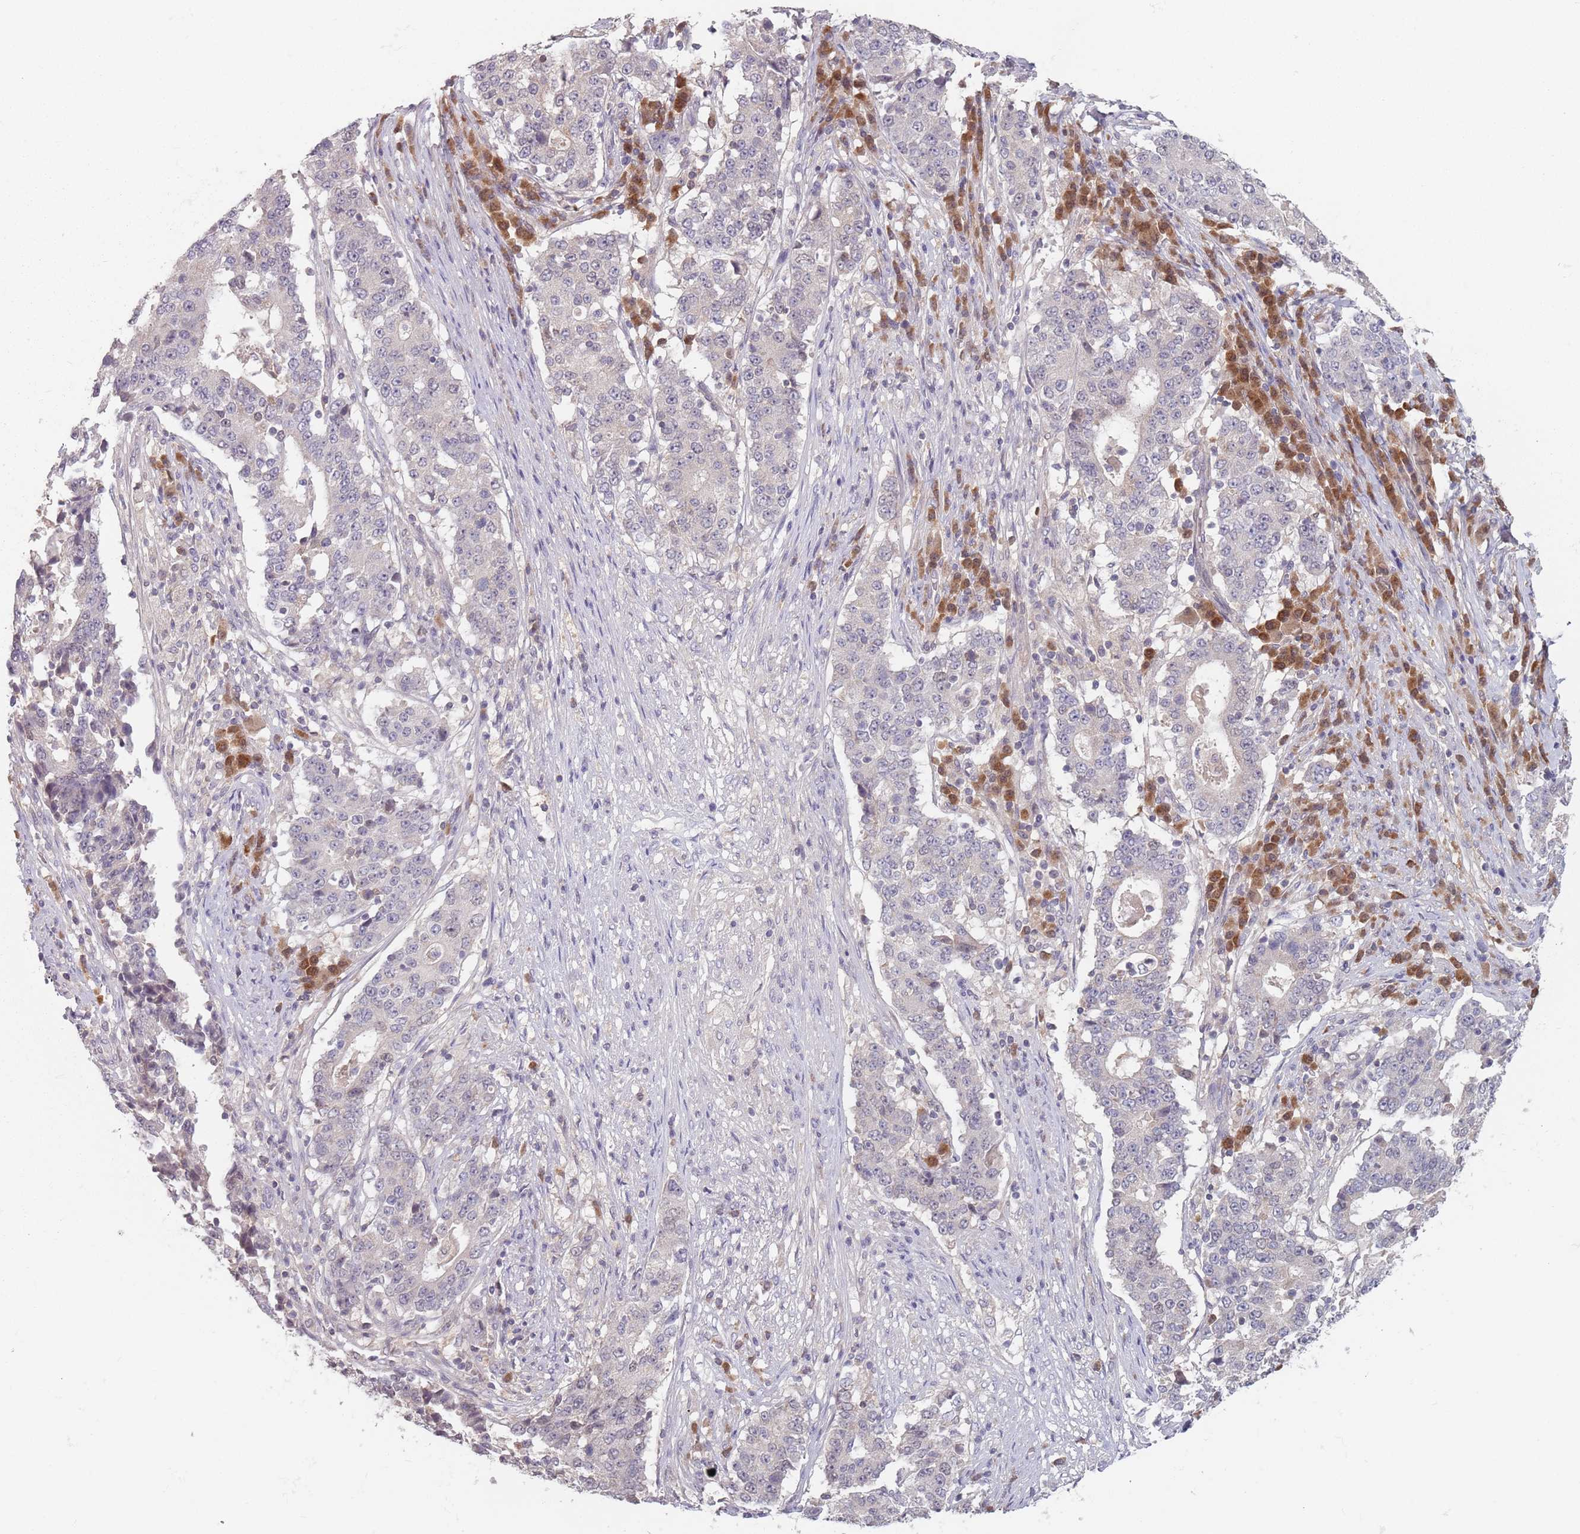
{"staining": {"intensity": "negative", "quantity": "none", "location": "none"}, "tissue": "stomach cancer", "cell_type": "Tumor cells", "image_type": "cancer", "snomed": [{"axis": "morphology", "description": "Adenocarcinoma, NOS"}, {"axis": "topography", "description": "Stomach"}], "caption": "DAB immunohistochemical staining of human stomach adenocarcinoma shows no significant staining in tumor cells.", "gene": "NAXE", "patient": {"sex": "male", "age": 59}}